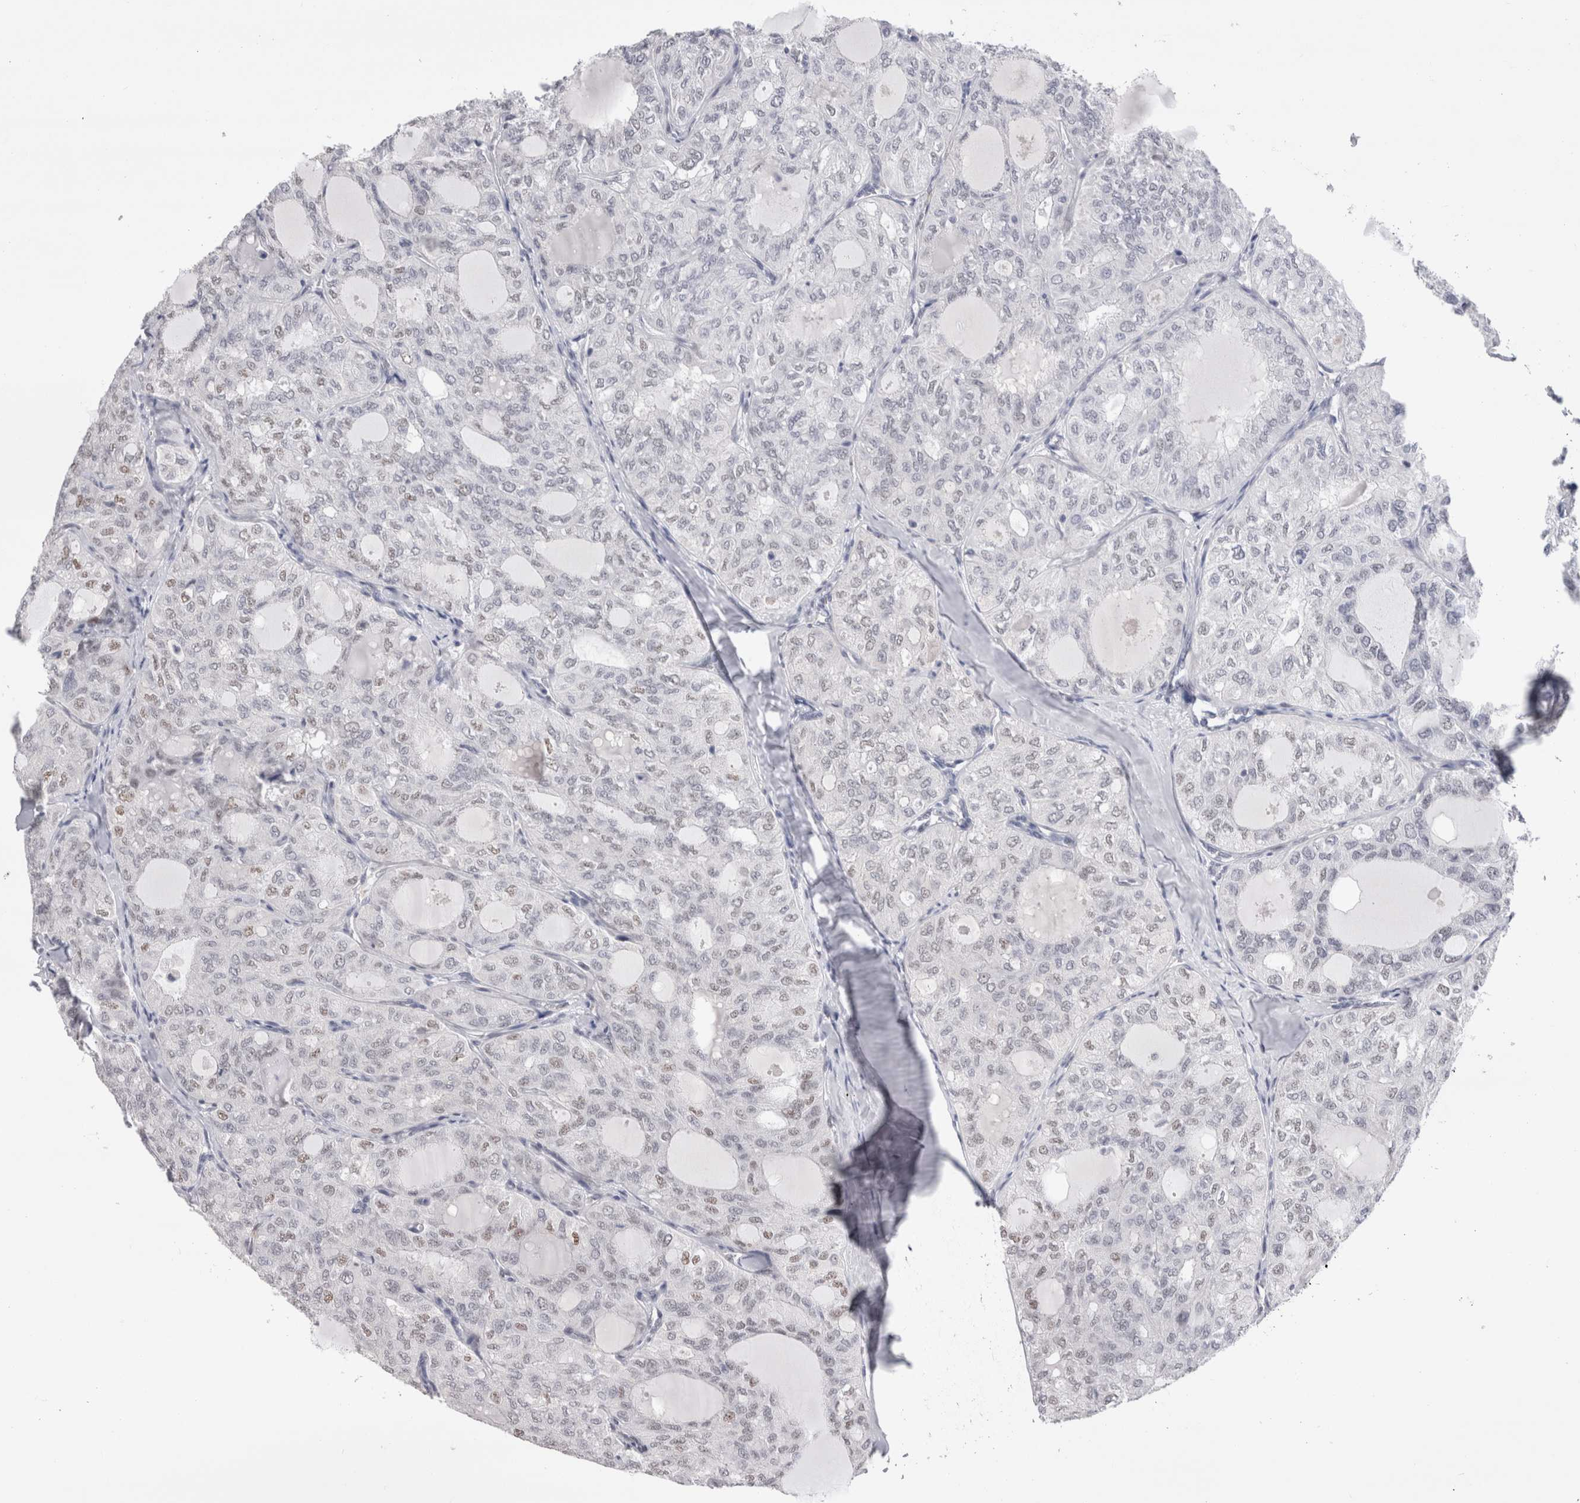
{"staining": {"intensity": "moderate", "quantity": "<25%", "location": "nuclear"}, "tissue": "thyroid cancer", "cell_type": "Tumor cells", "image_type": "cancer", "snomed": [{"axis": "morphology", "description": "Follicular adenoma carcinoma, NOS"}, {"axis": "topography", "description": "Thyroid gland"}], "caption": "DAB (3,3'-diaminobenzidine) immunohistochemical staining of human thyroid follicular adenoma carcinoma shows moderate nuclear protein expression in about <25% of tumor cells.", "gene": "RBM6", "patient": {"sex": "male", "age": 75}}